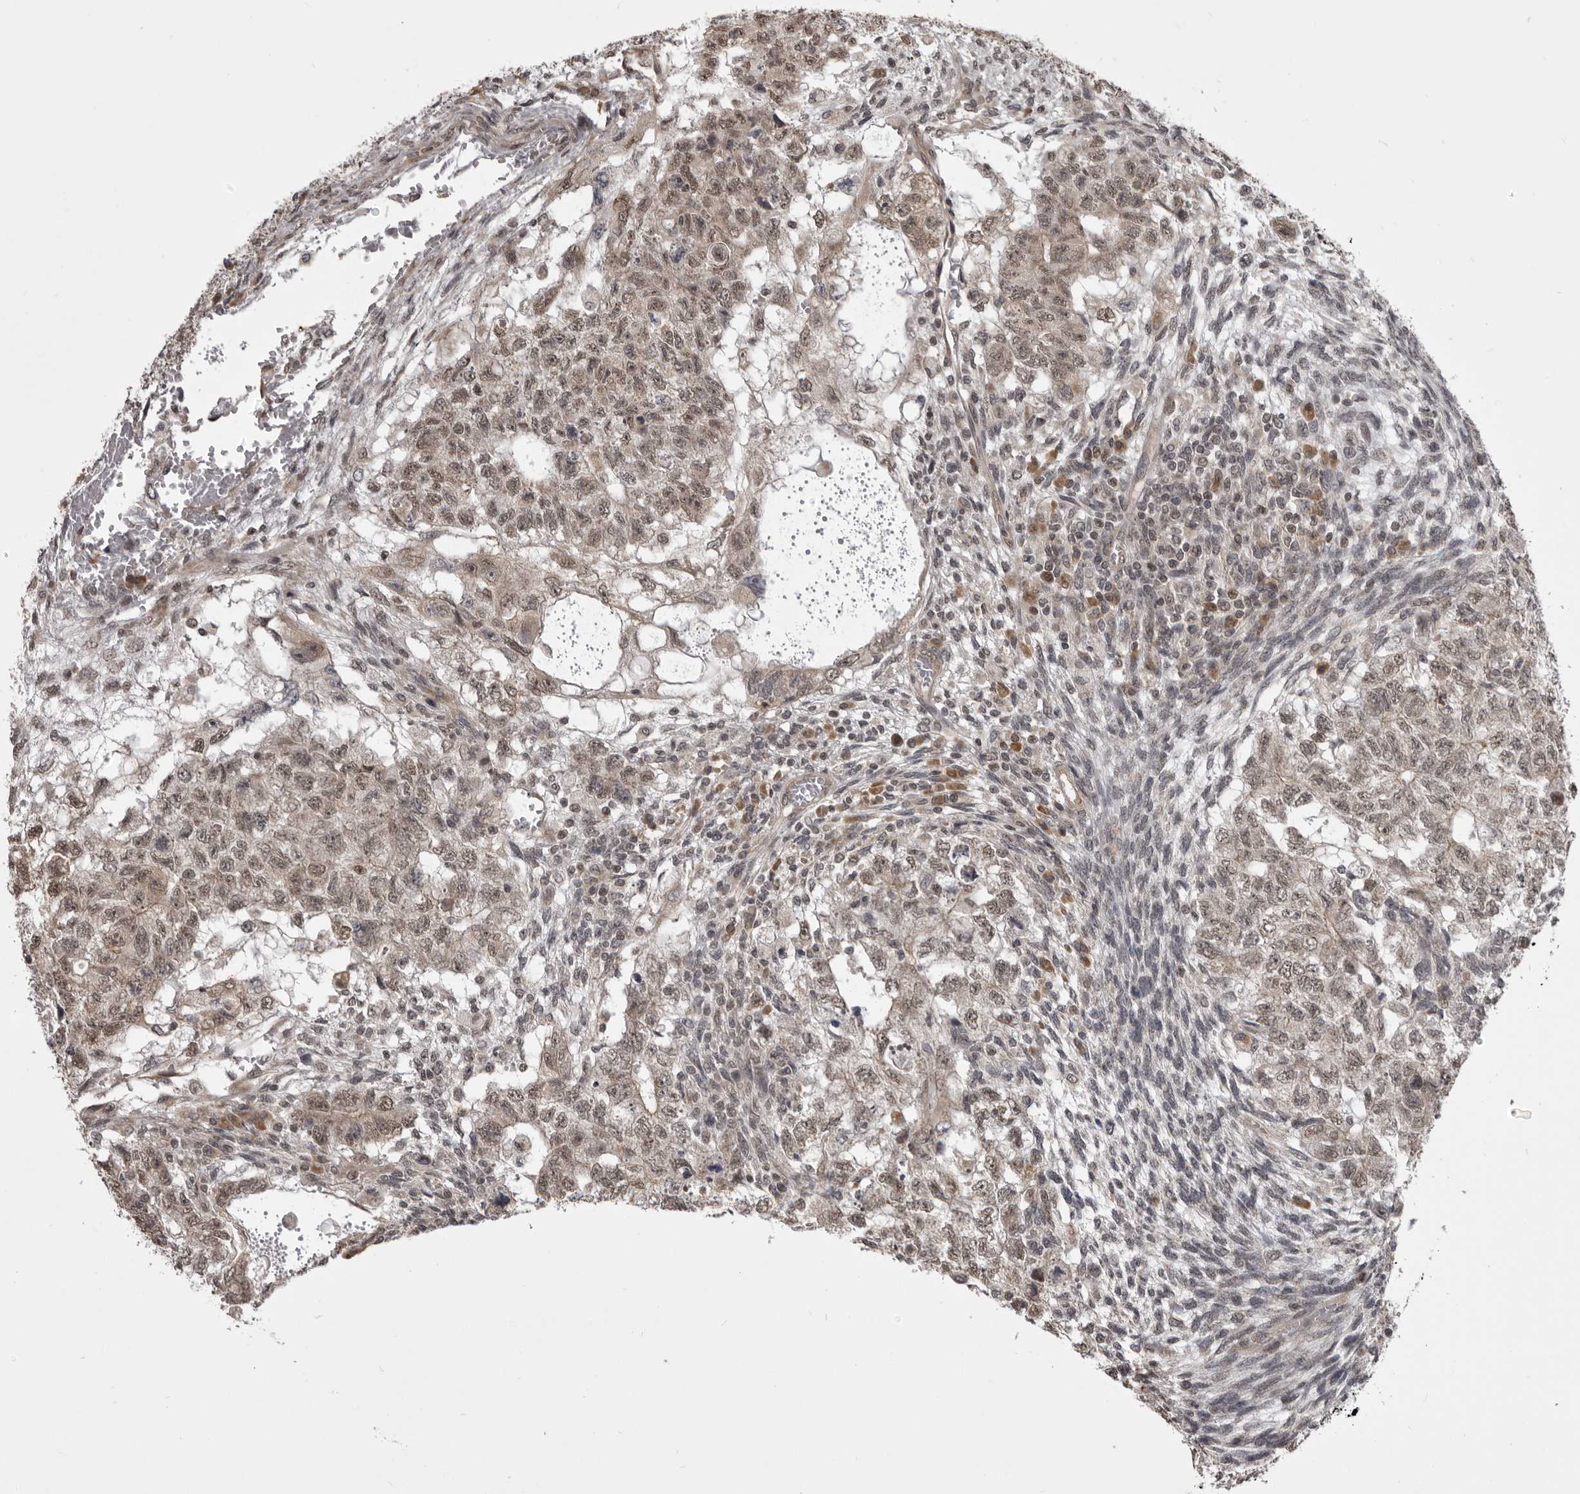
{"staining": {"intensity": "weak", "quantity": ">75%", "location": "cytoplasmic/membranous,nuclear"}, "tissue": "testis cancer", "cell_type": "Tumor cells", "image_type": "cancer", "snomed": [{"axis": "morphology", "description": "Normal tissue, NOS"}, {"axis": "morphology", "description": "Carcinoma, Embryonal, NOS"}, {"axis": "topography", "description": "Testis"}], "caption": "A photomicrograph of human testis embryonal carcinoma stained for a protein shows weak cytoplasmic/membranous and nuclear brown staining in tumor cells. The staining is performed using DAB brown chromogen to label protein expression. The nuclei are counter-stained blue using hematoxylin.", "gene": "C1orf109", "patient": {"sex": "male", "age": 36}}